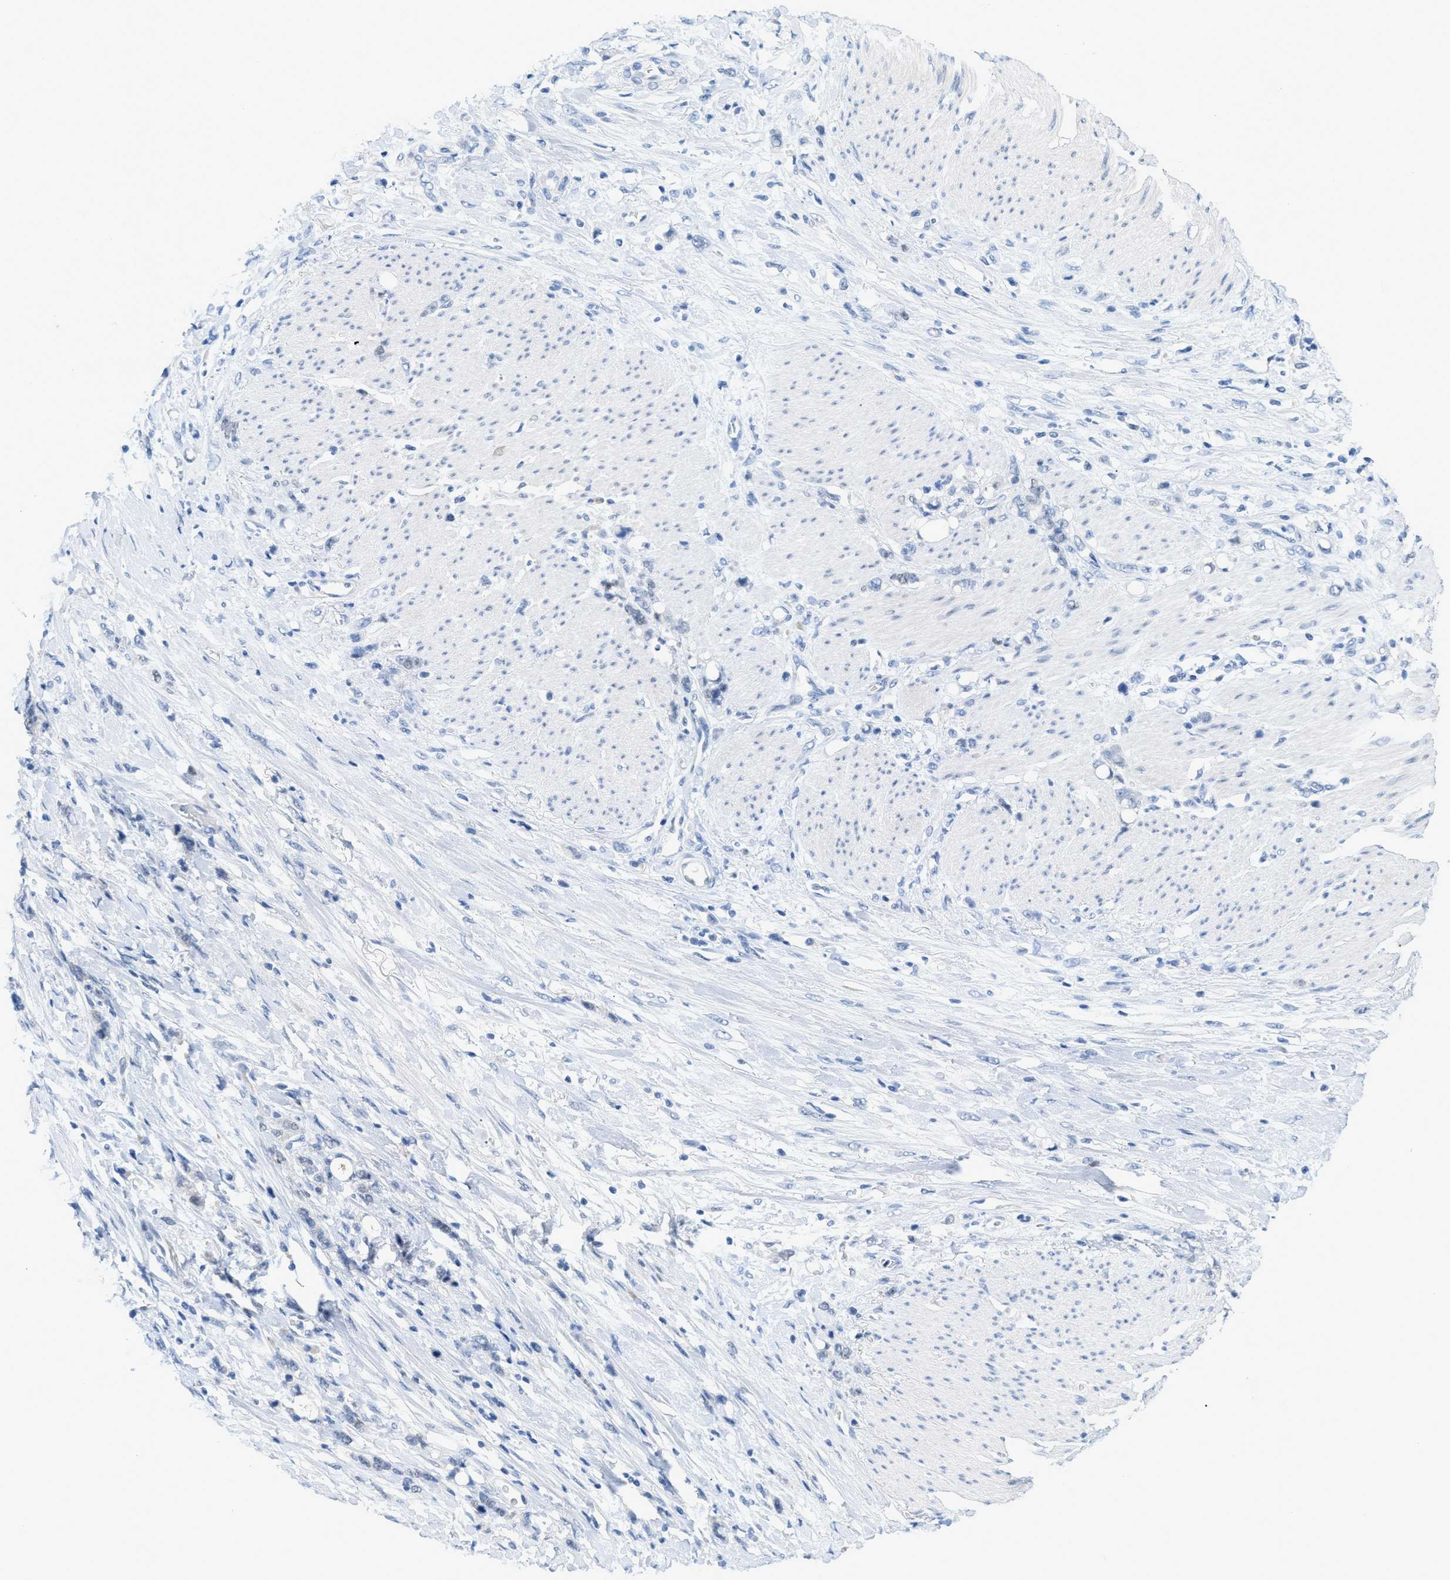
{"staining": {"intensity": "negative", "quantity": "none", "location": "none"}, "tissue": "stomach cancer", "cell_type": "Tumor cells", "image_type": "cancer", "snomed": [{"axis": "morphology", "description": "Adenocarcinoma, NOS"}, {"axis": "topography", "description": "Stomach, lower"}], "caption": "Tumor cells are negative for protein expression in human stomach cancer. Brightfield microscopy of immunohistochemistry (IHC) stained with DAB (3,3'-diaminobenzidine) (brown) and hematoxylin (blue), captured at high magnification.", "gene": "HSF2", "patient": {"sex": "male", "age": 88}}